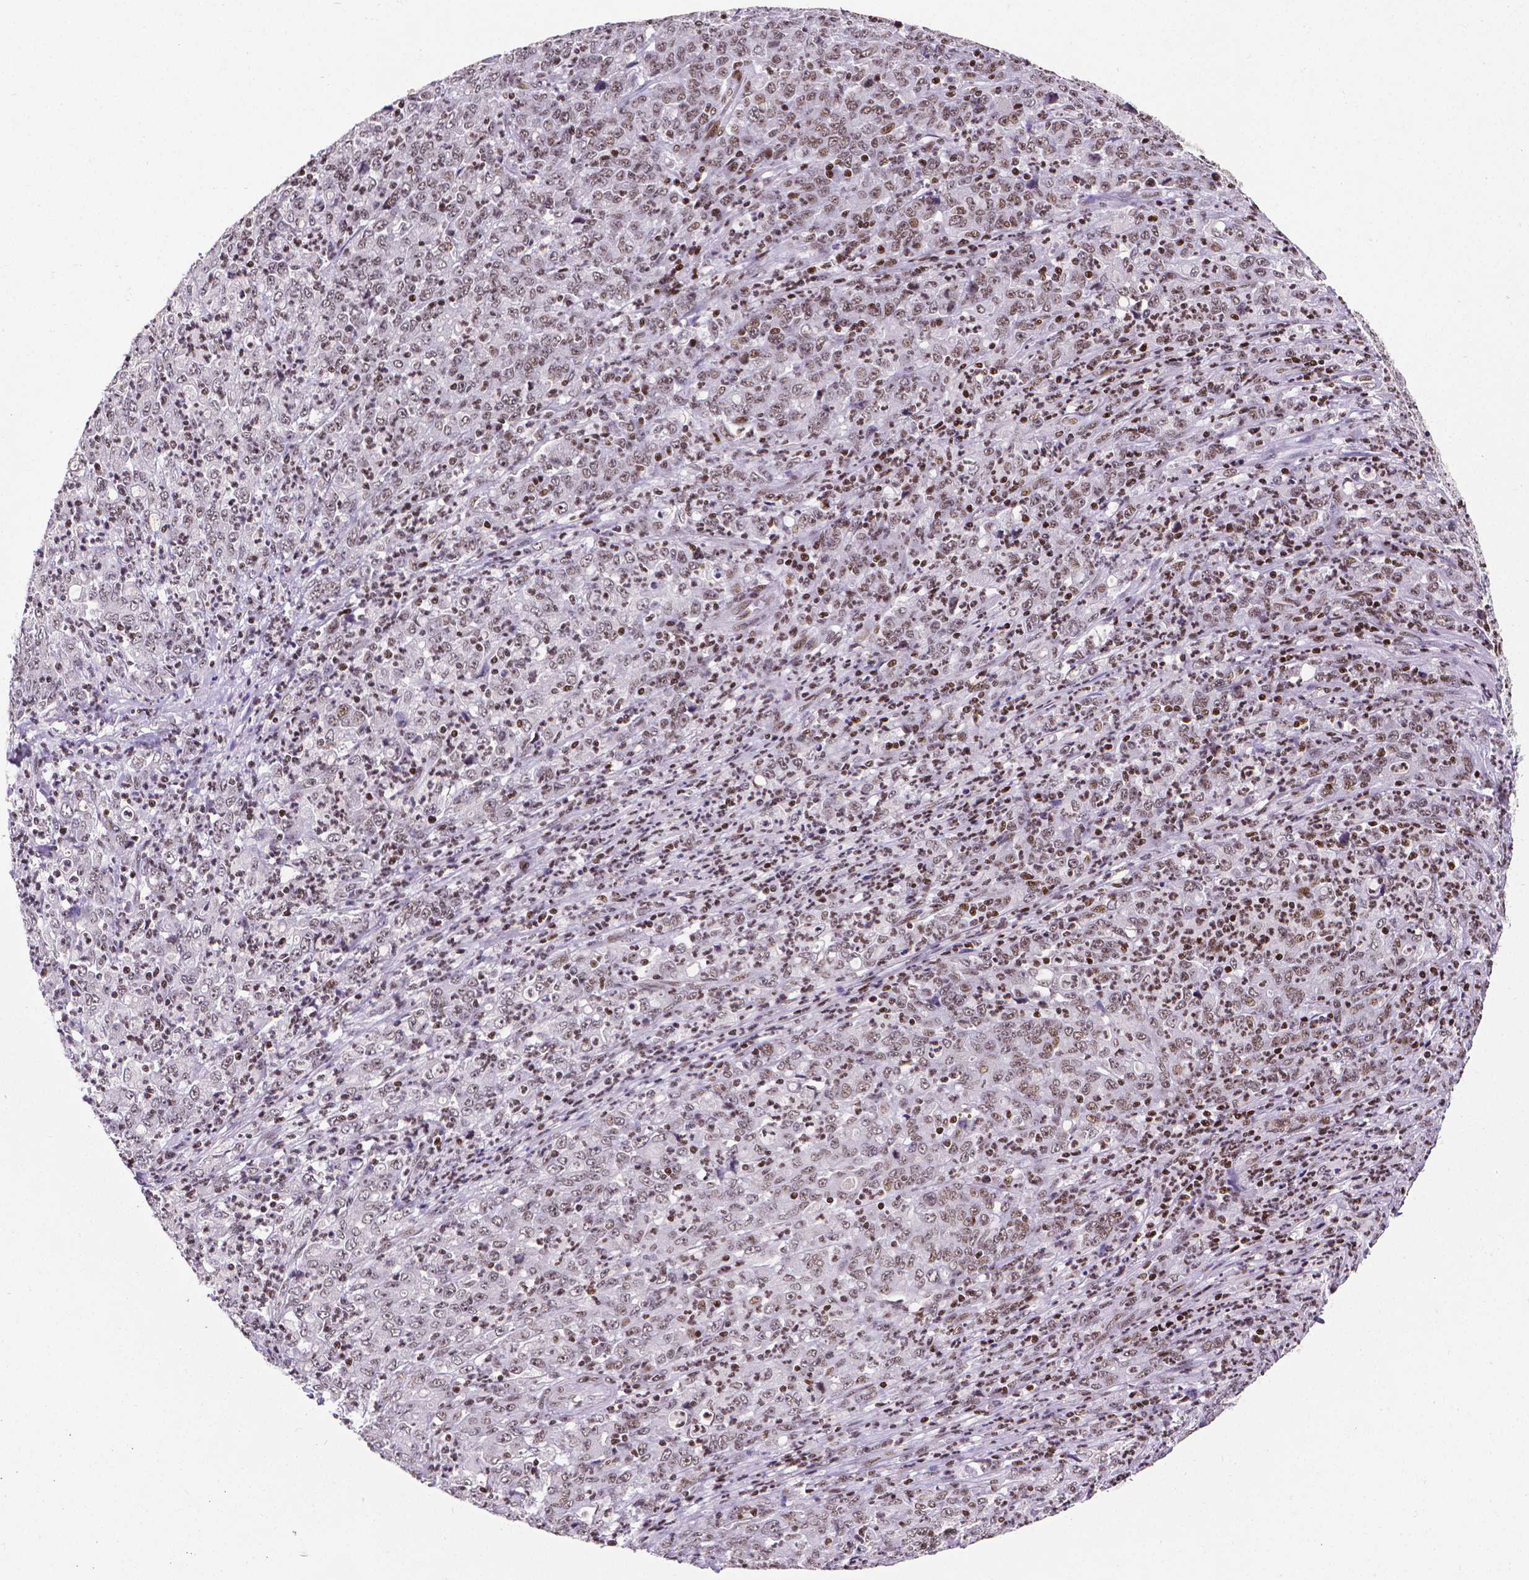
{"staining": {"intensity": "weak", "quantity": ">75%", "location": "nuclear"}, "tissue": "stomach cancer", "cell_type": "Tumor cells", "image_type": "cancer", "snomed": [{"axis": "morphology", "description": "Adenocarcinoma, NOS"}, {"axis": "topography", "description": "Stomach, lower"}], "caption": "Immunohistochemical staining of adenocarcinoma (stomach) displays weak nuclear protein expression in about >75% of tumor cells.", "gene": "CTCF", "patient": {"sex": "female", "age": 71}}